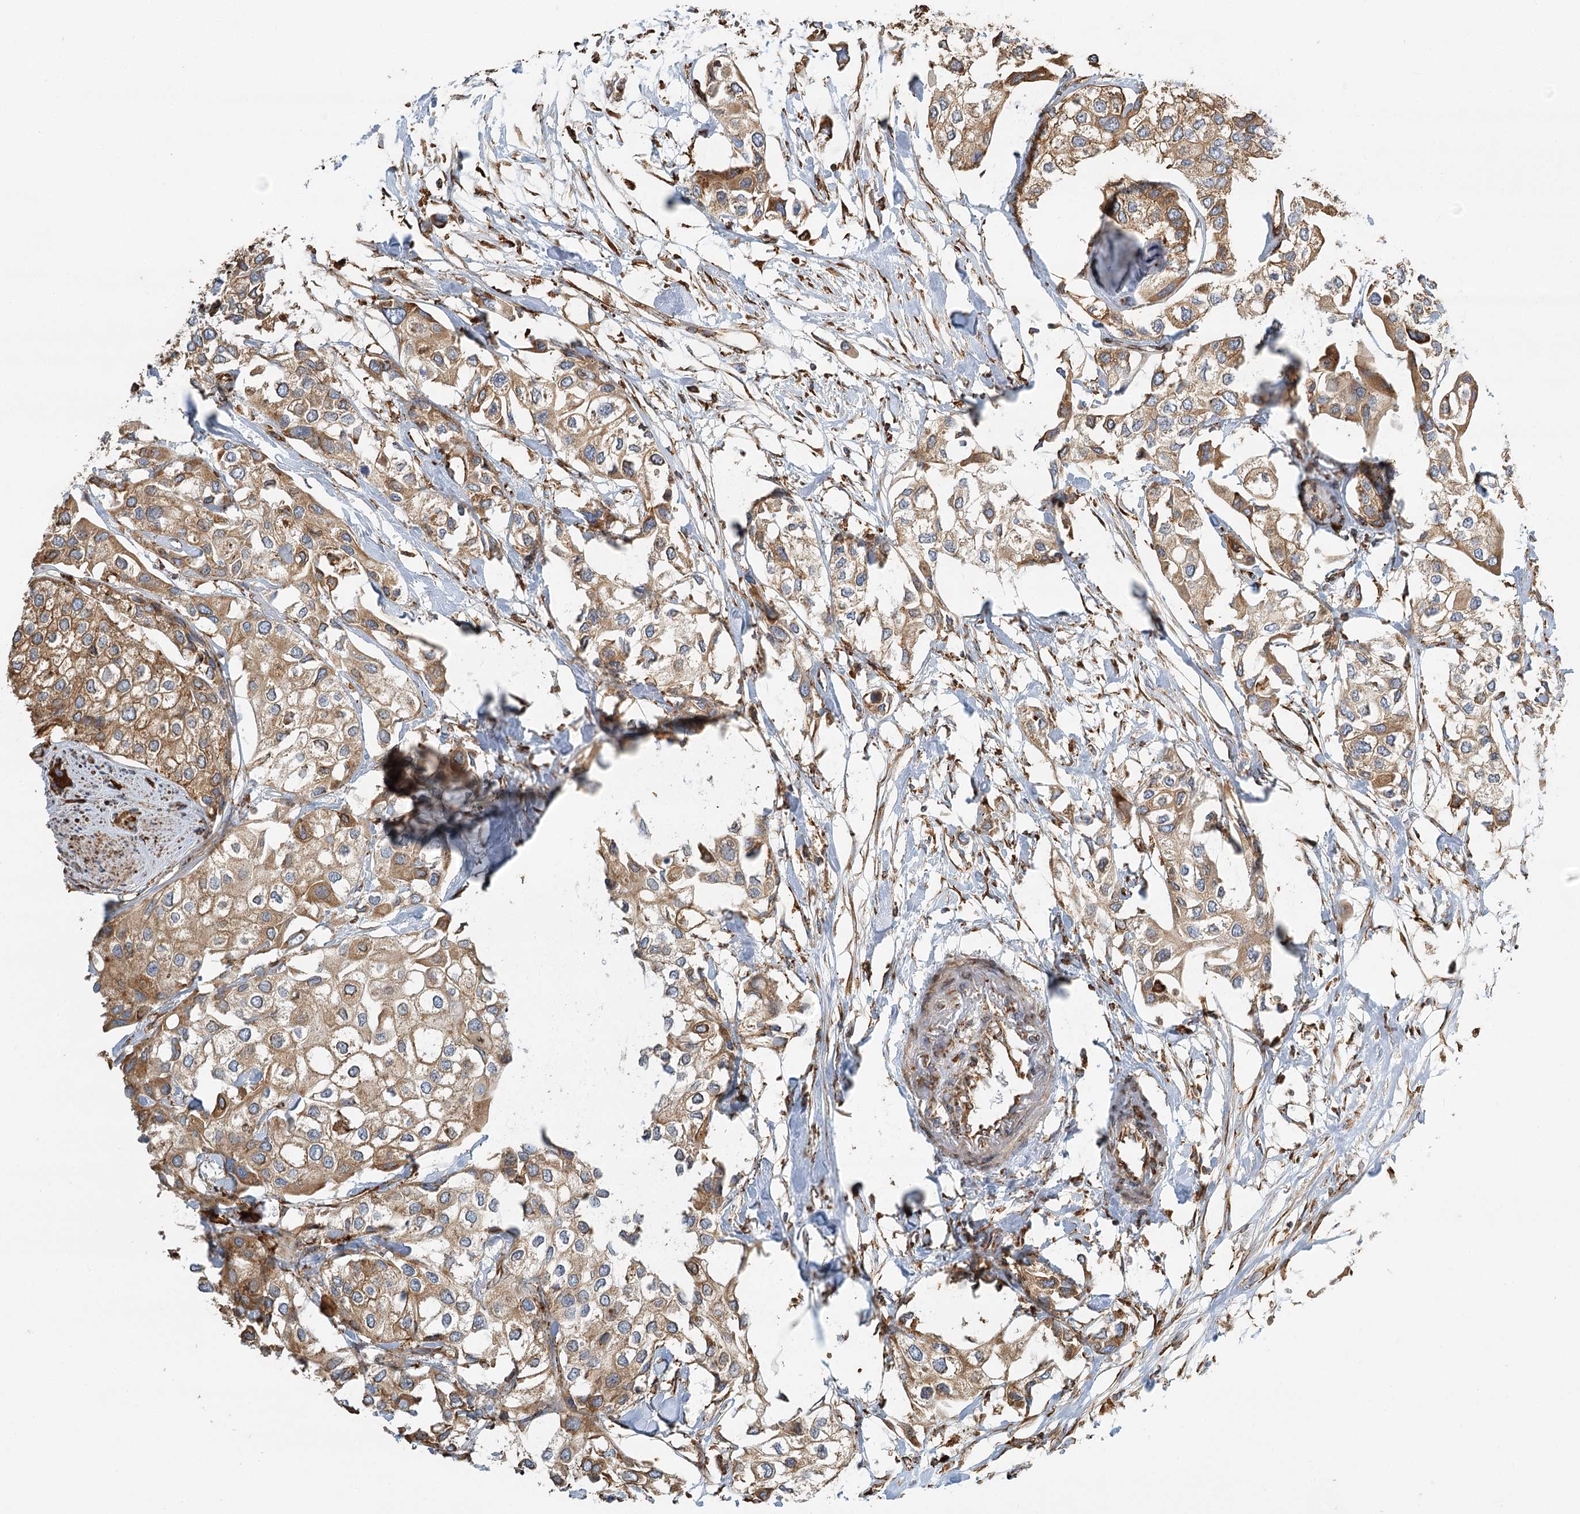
{"staining": {"intensity": "moderate", "quantity": ">75%", "location": "cytoplasmic/membranous"}, "tissue": "urothelial cancer", "cell_type": "Tumor cells", "image_type": "cancer", "snomed": [{"axis": "morphology", "description": "Urothelial carcinoma, High grade"}, {"axis": "topography", "description": "Urinary bladder"}], "caption": "High-grade urothelial carcinoma stained for a protein displays moderate cytoplasmic/membranous positivity in tumor cells.", "gene": "TAS1R1", "patient": {"sex": "male", "age": 64}}